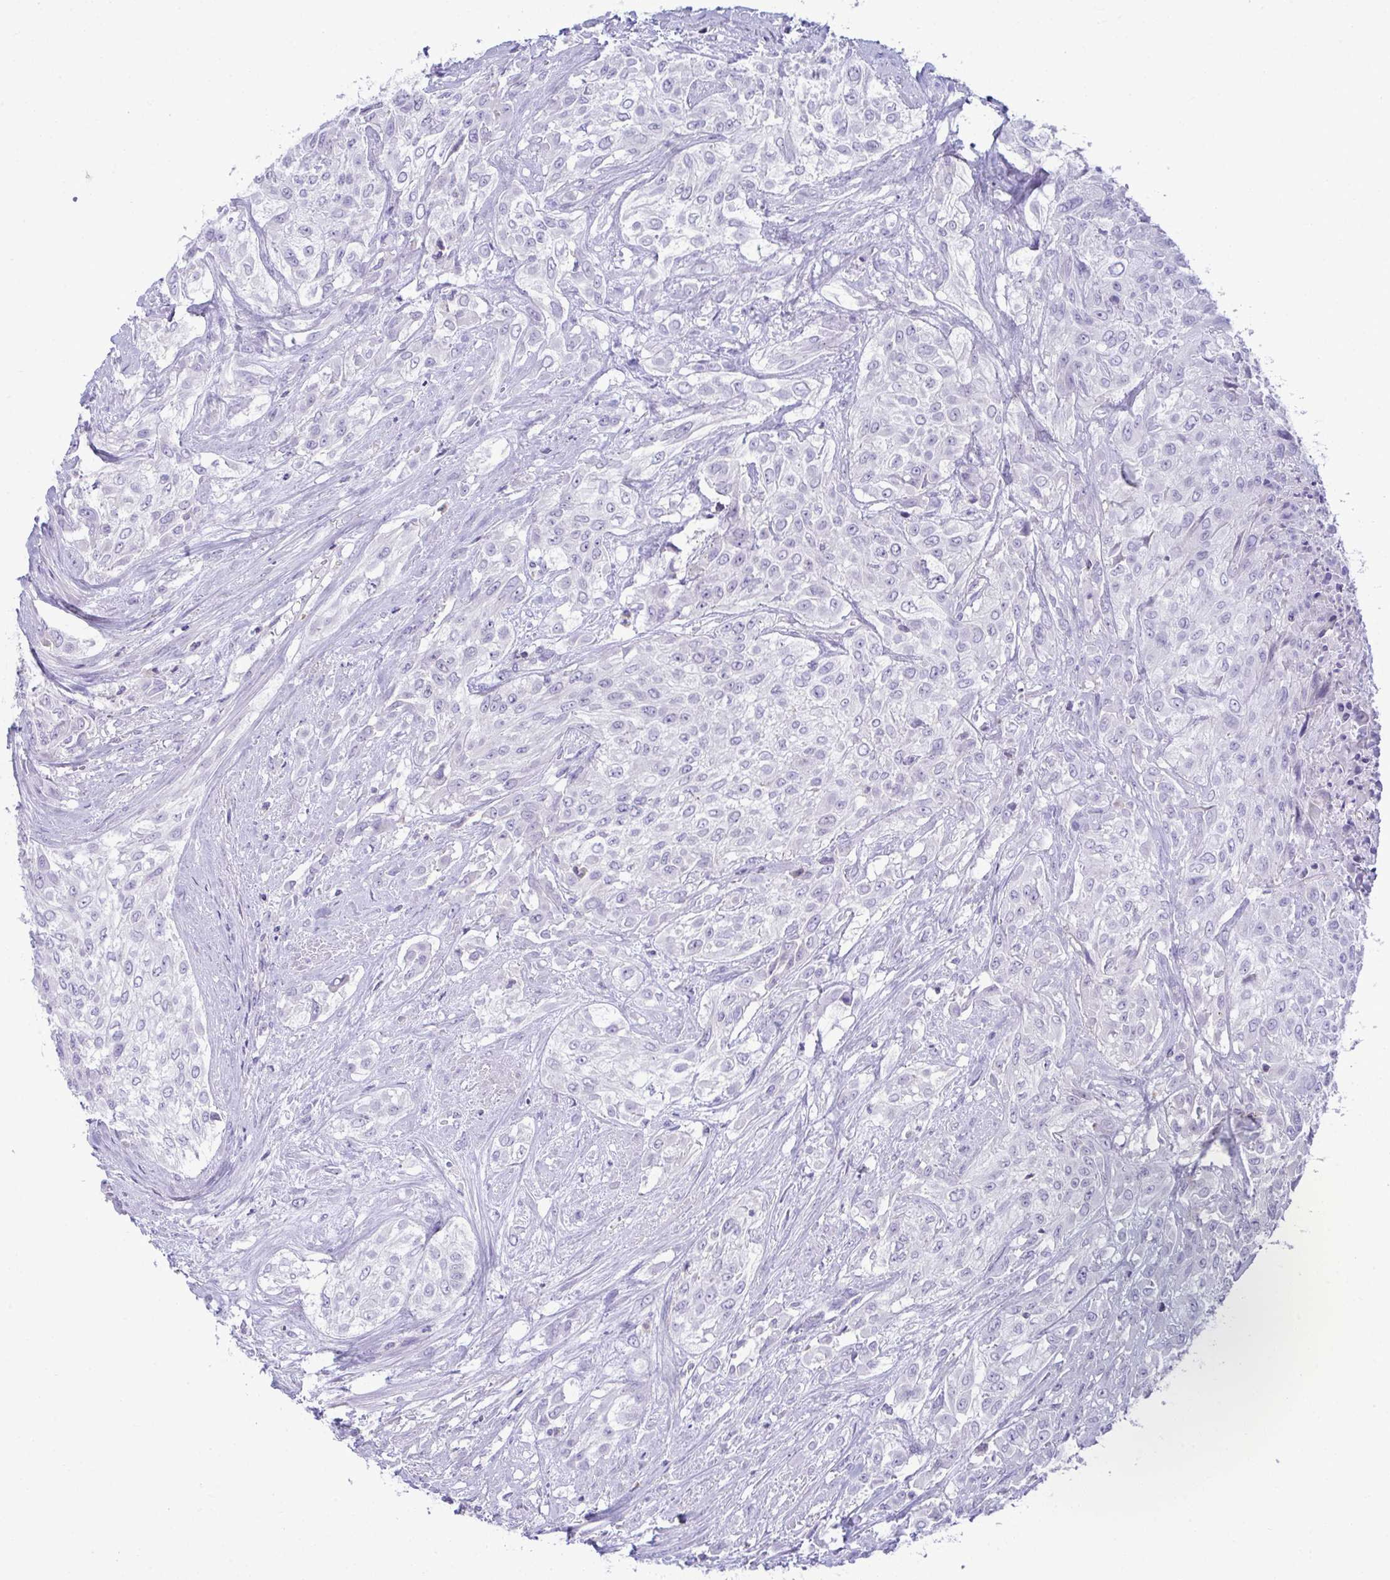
{"staining": {"intensity": "negative", "quantity": "none", "location": "none"}, "tissue": "urothelial cancer", "cell_type": "Tumor cells", "image_type": "cancer", "snomed": [{"axis": "morphology", "description": "Urothelial carcinoma, High grade"}, {"axis": "topography", "description": "Urinary bladder"}], "caption": "Tumor cells show no significant expression in urothelial cancer.", "gene": "RGPD5", "patient": {"sex": "male", "age": 57}}